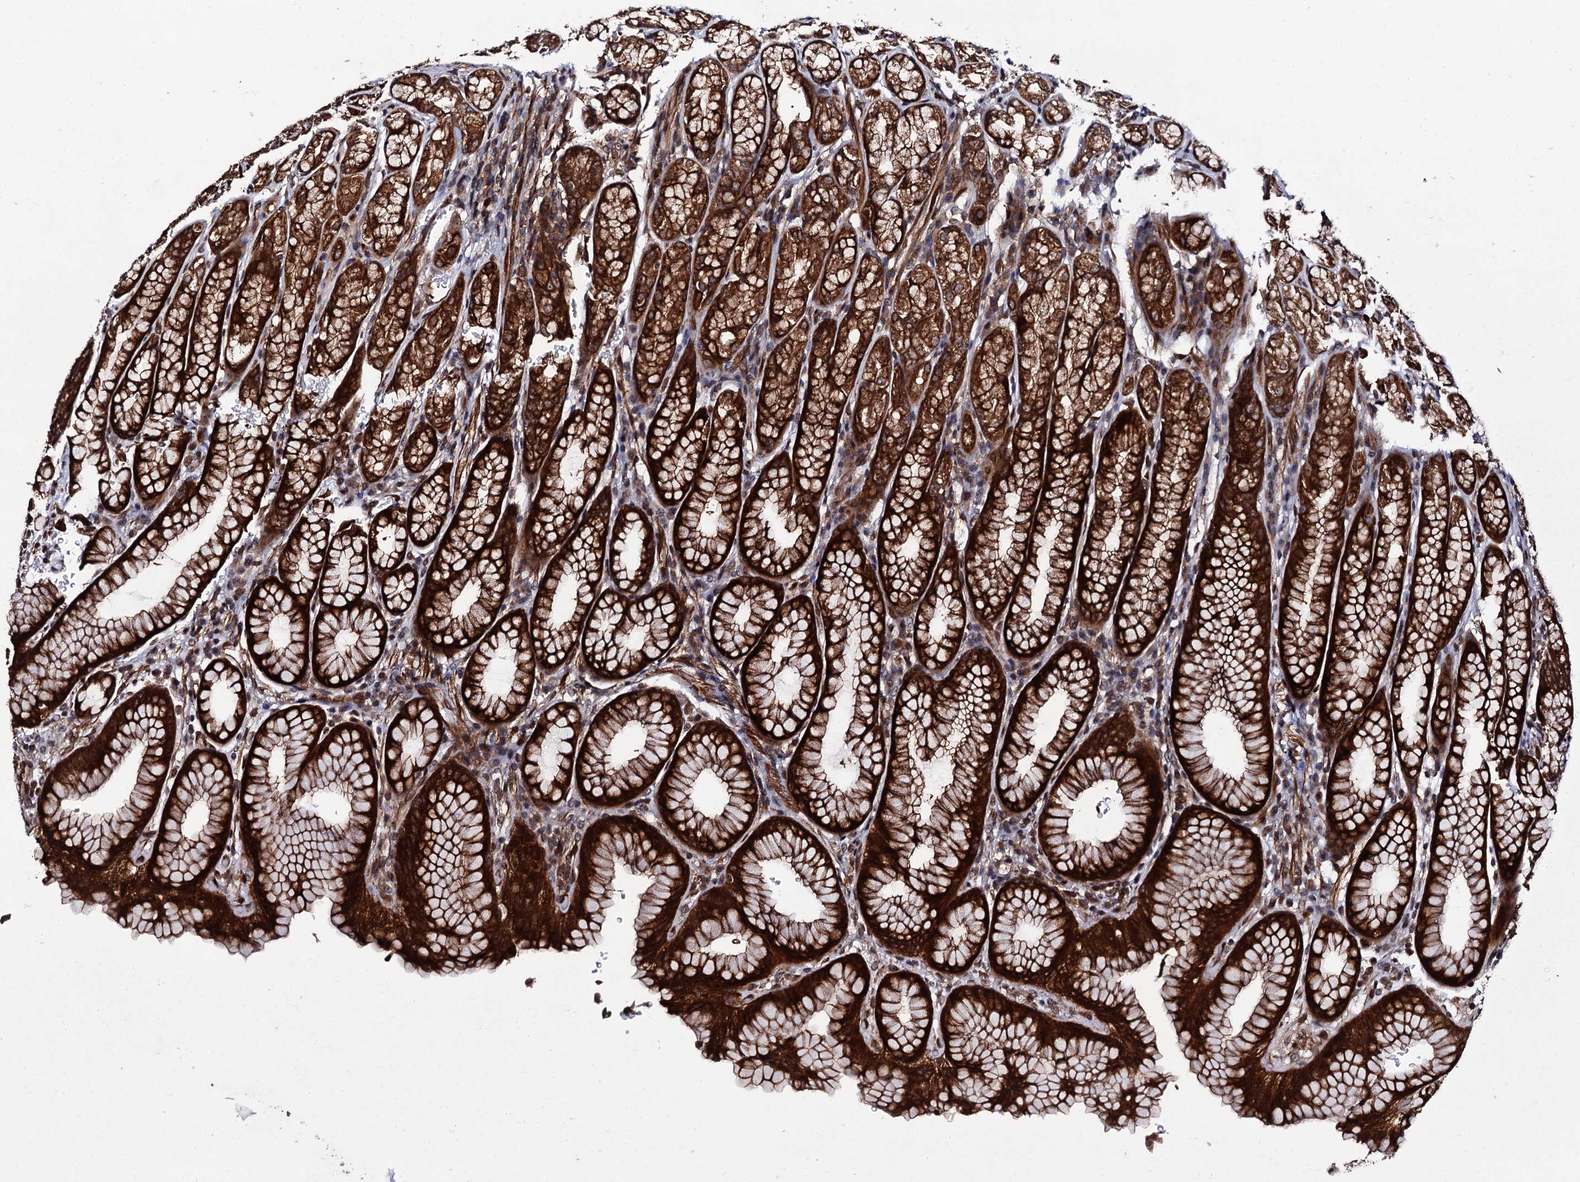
{"staining": {"intensity": "strong", "quantity": ">75%", "location": "cytoplasmic/membranous"}, "tissue": "stomach", "cell_type": "Glandular cells", "image_type": "normal", "snomed": [{"axis": "morphology", "description": "Normal tissue, NOS"}, {"axis": "topography", "description": "Stomach"}], "caption": "This is a micrograph of immunohistochemistry (IHC) staining of normal stomach, which shows strong positivity in the cytoplasmic/membranous of glandular cells.", "gene": "BORA", "patient": {"sex": "male", "age": 42}}